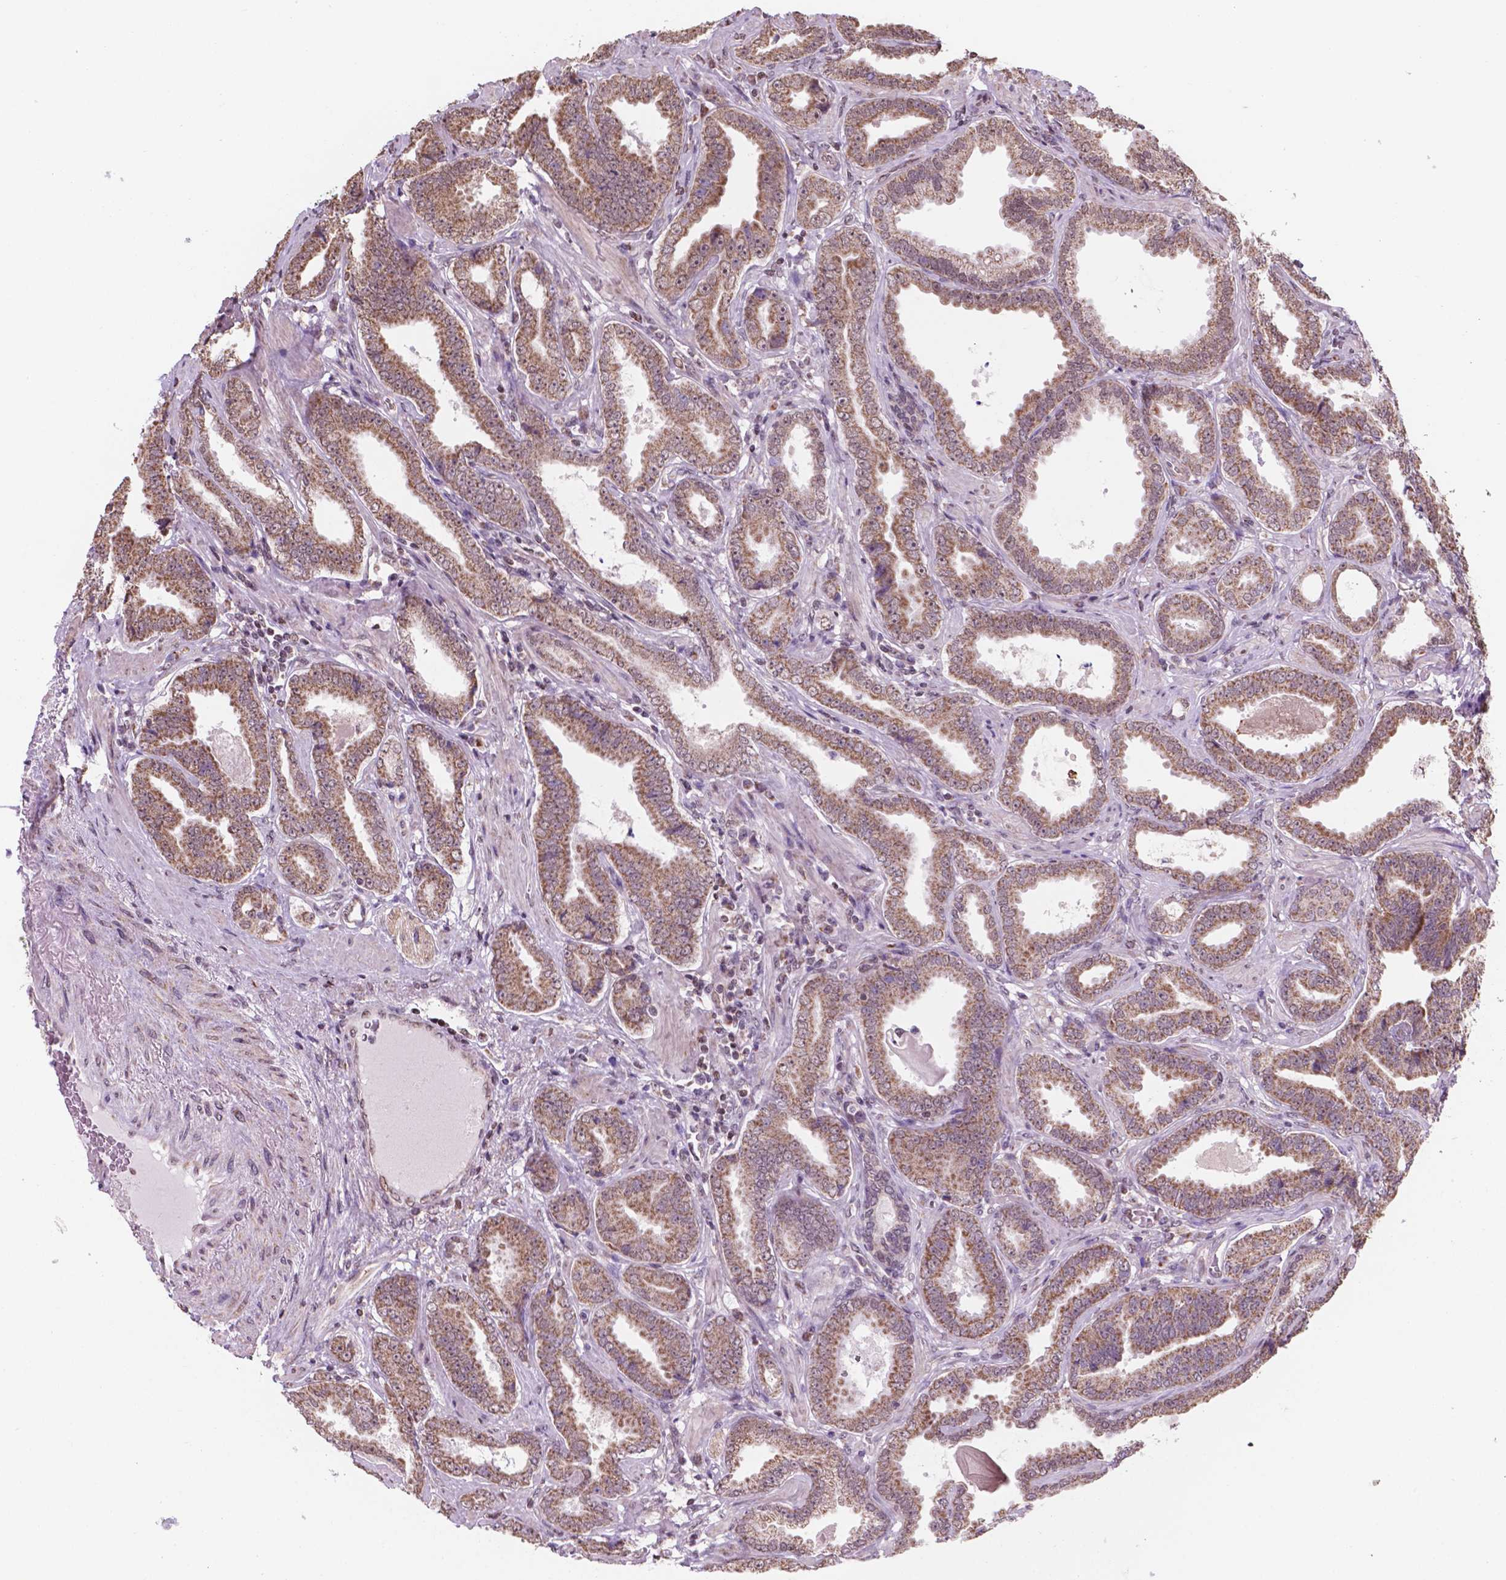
{"staining": {"intensity": "moderate", "quantity": ">75%", "location": "cytoplasmic/membranous,nuclear"}, "tissue": "prostate cancer", "cell_type": "Tumor cells", "image_type": "cancer", "snomed": [{"axis": "morphology", "description": "Adenocarcinoma, NOS"}, {"axis": "topography", "description": "Prostate"}], "caption": "Immunohistochemical staining of prostate cancer displays medium levels of moderate cytoplasmic/membranous and nuclear protein expression in about >75% of tumor cells. (DAB IHC, brown staining for protein, blue staining for nuclei).", "gene": "NDUFA10", "patient": {"sex": "male", "age": 64}}